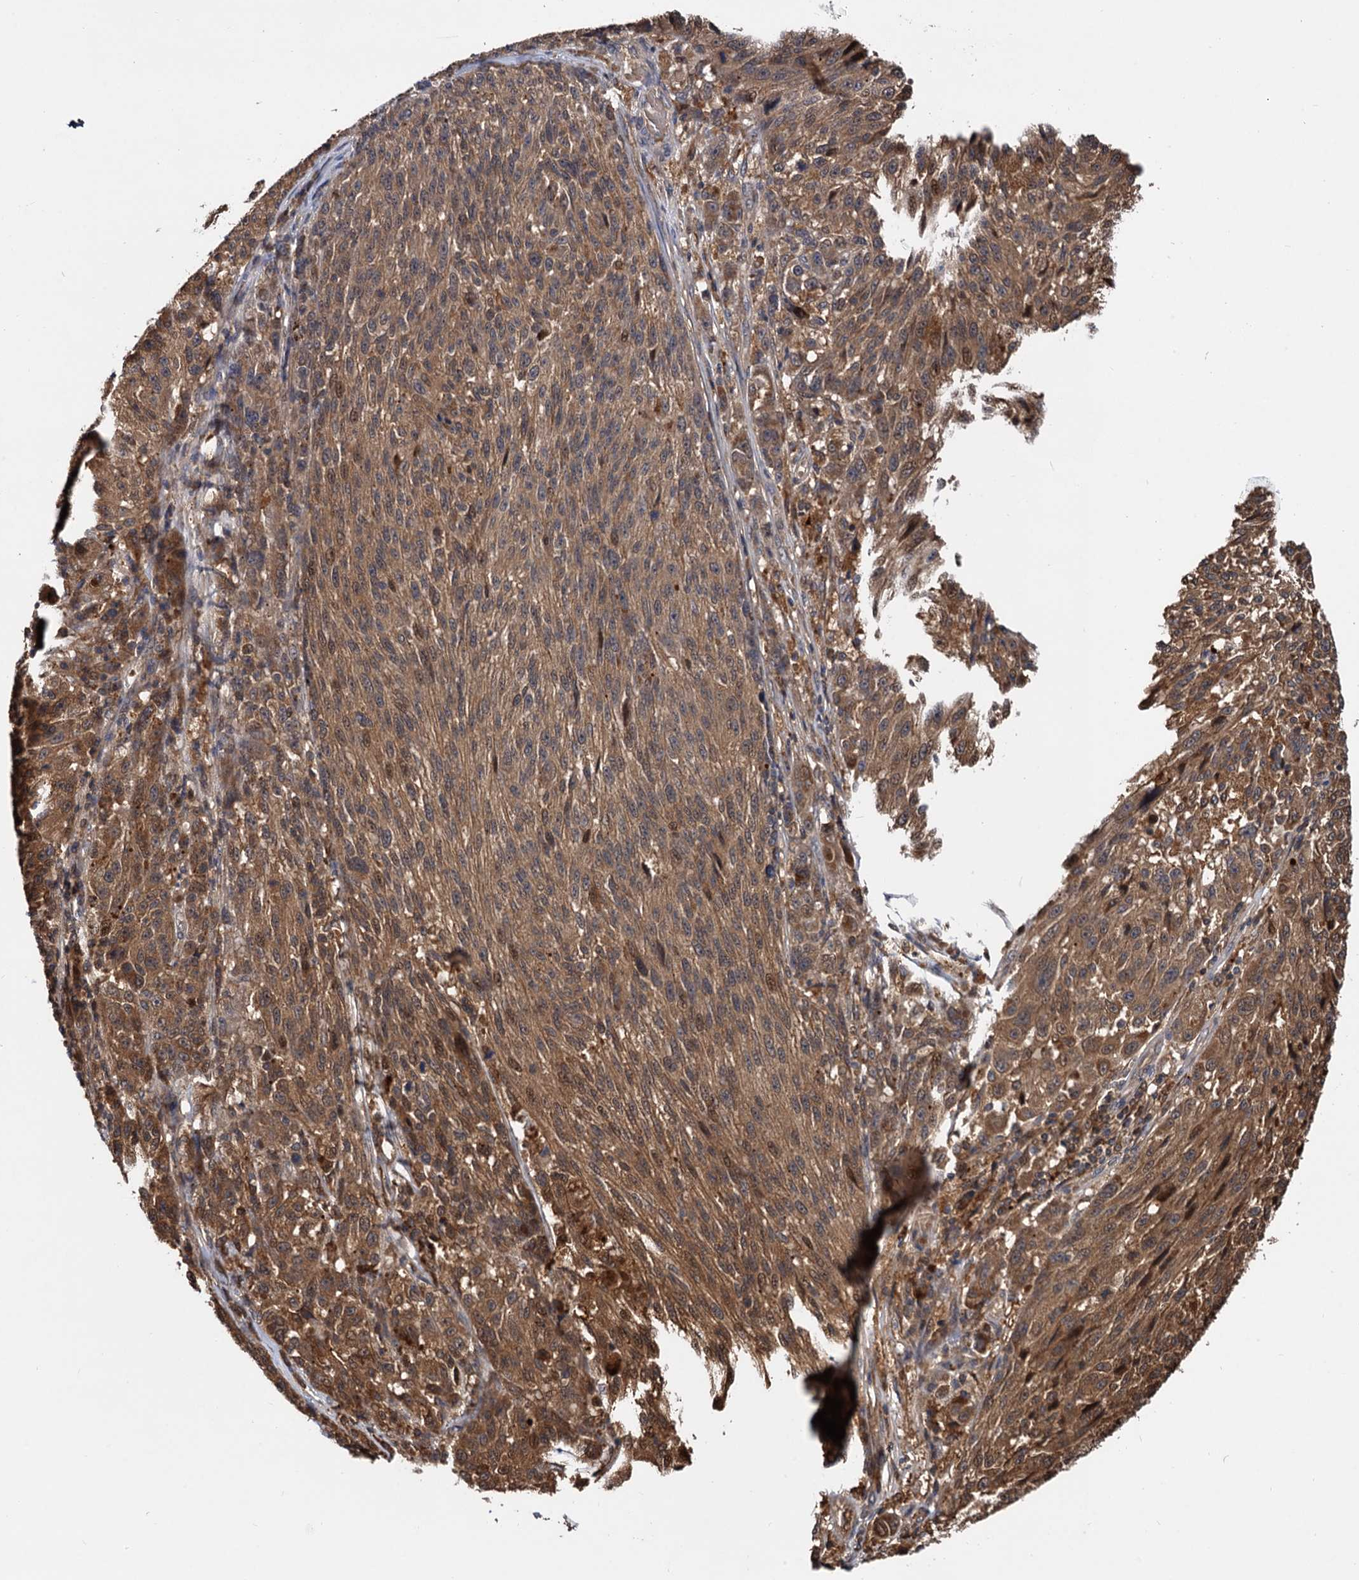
{"staining": {"intensity": "moderate", "quantity": ">75%", "location": "cytoplasmic/membranous"}, "tissue": "melanoma", "cell_type": "Tumor cells", "image_type": "cancer", "snomed": [{"axis": "morphology", "description": "Malignant melanoma, NOS"}, {"axis": "topography", "description": "Skin"}], "caption": "Melanoma tissue exhibits moderate cytoplasmic/membranous positivity in about >75% of tumor cells", "gene": "SELENOP", "patient": {"sex": "male", "age": 53}}